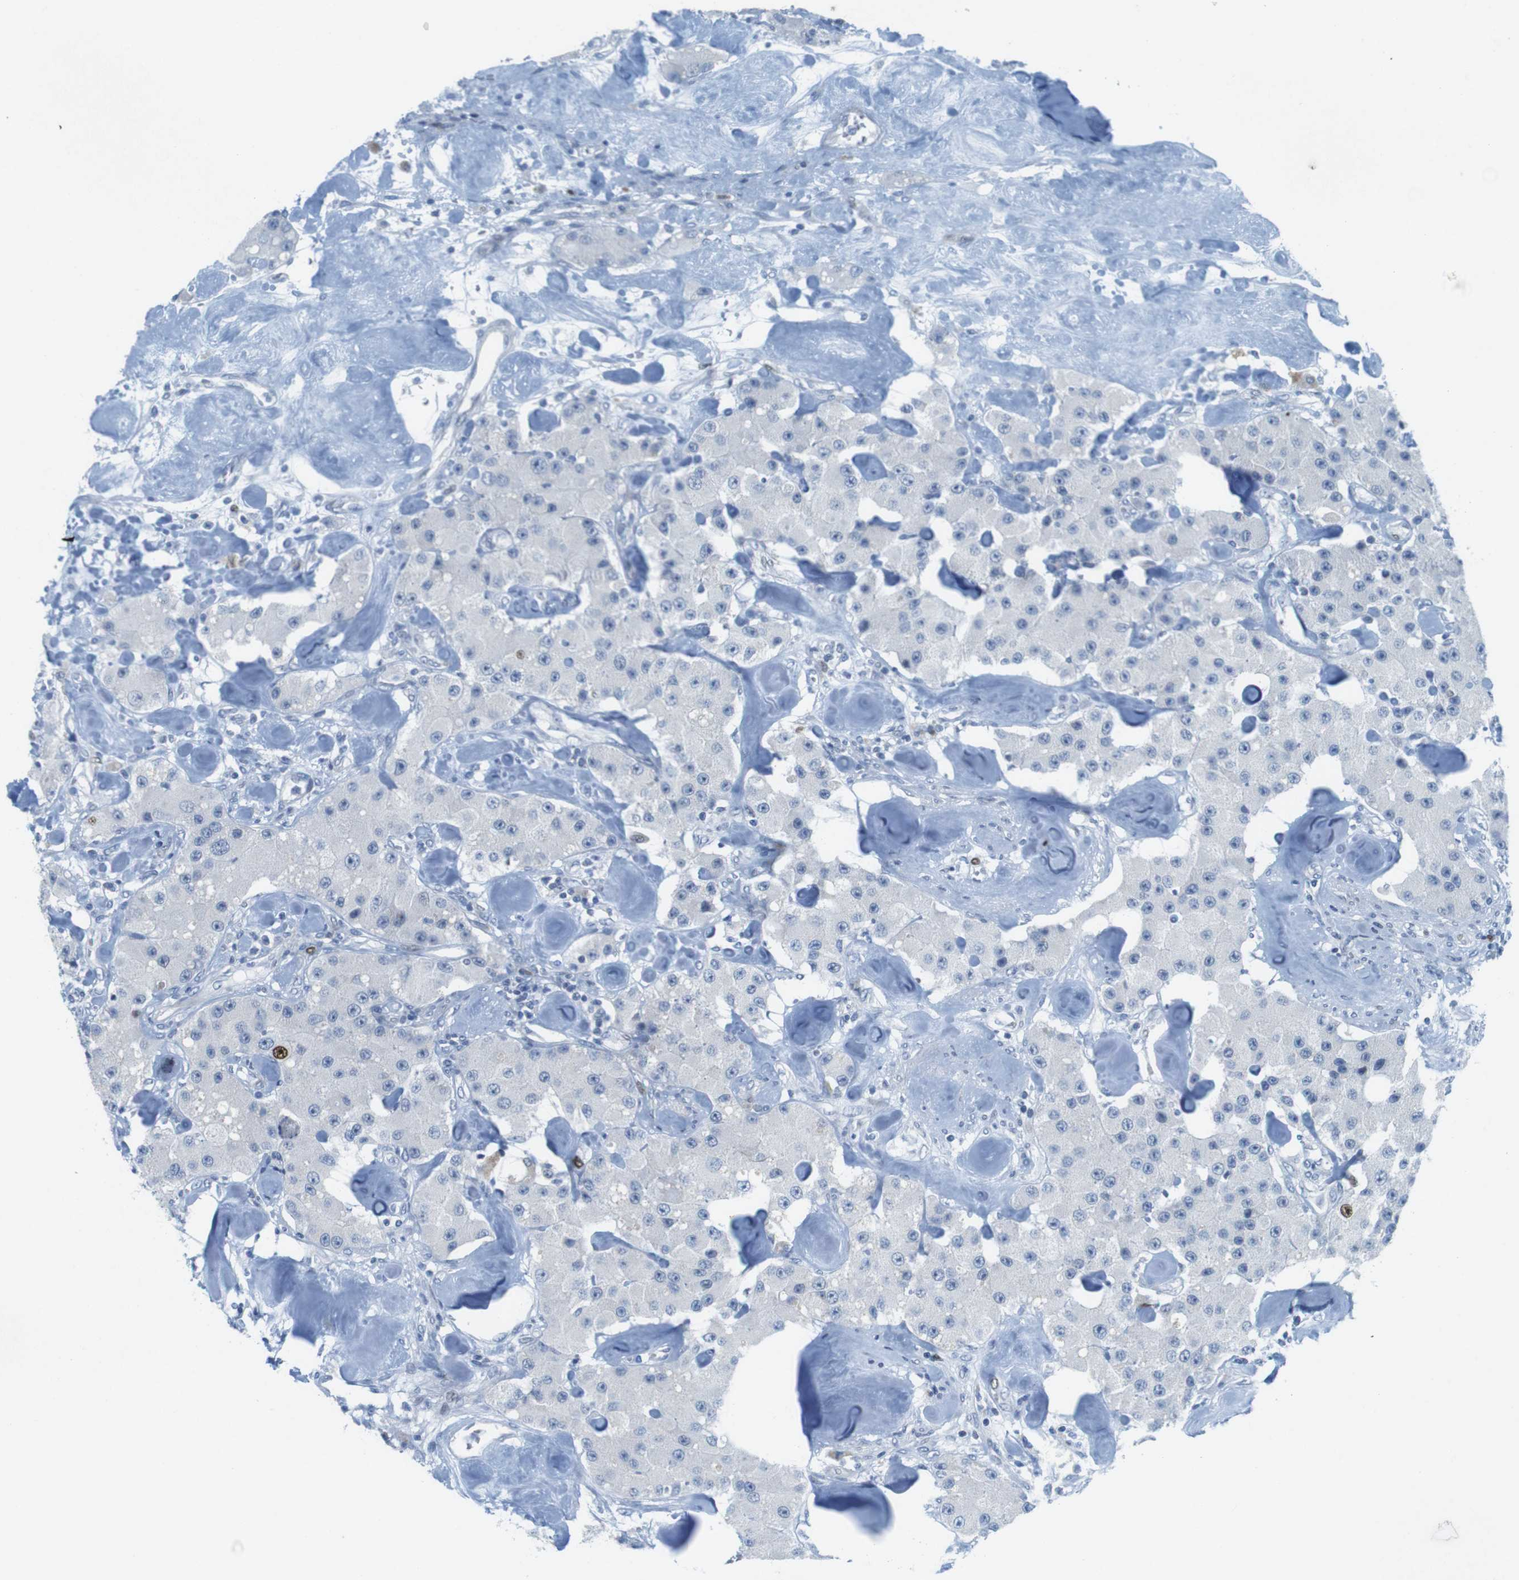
{"staining": {"intensity": "moderate", "quantity": "<25%", "location": "nuclear"}, "tissue": "carcinoid", "cell_type": "Tumor cells", "image_type": "cancer", "snomed": [{"axis": "morphology", "description": "Carcinoid, malignant, NOS"}, {"axis": "topography", "description": "Pancreas"}], "caption": "A photomicrograph of human carcinoid stained for a protein exhibits moderate nuclear brown staining in tumor cells.", "gene": "CHAF1A", "patient": {"sex": "male", "age": 41}}